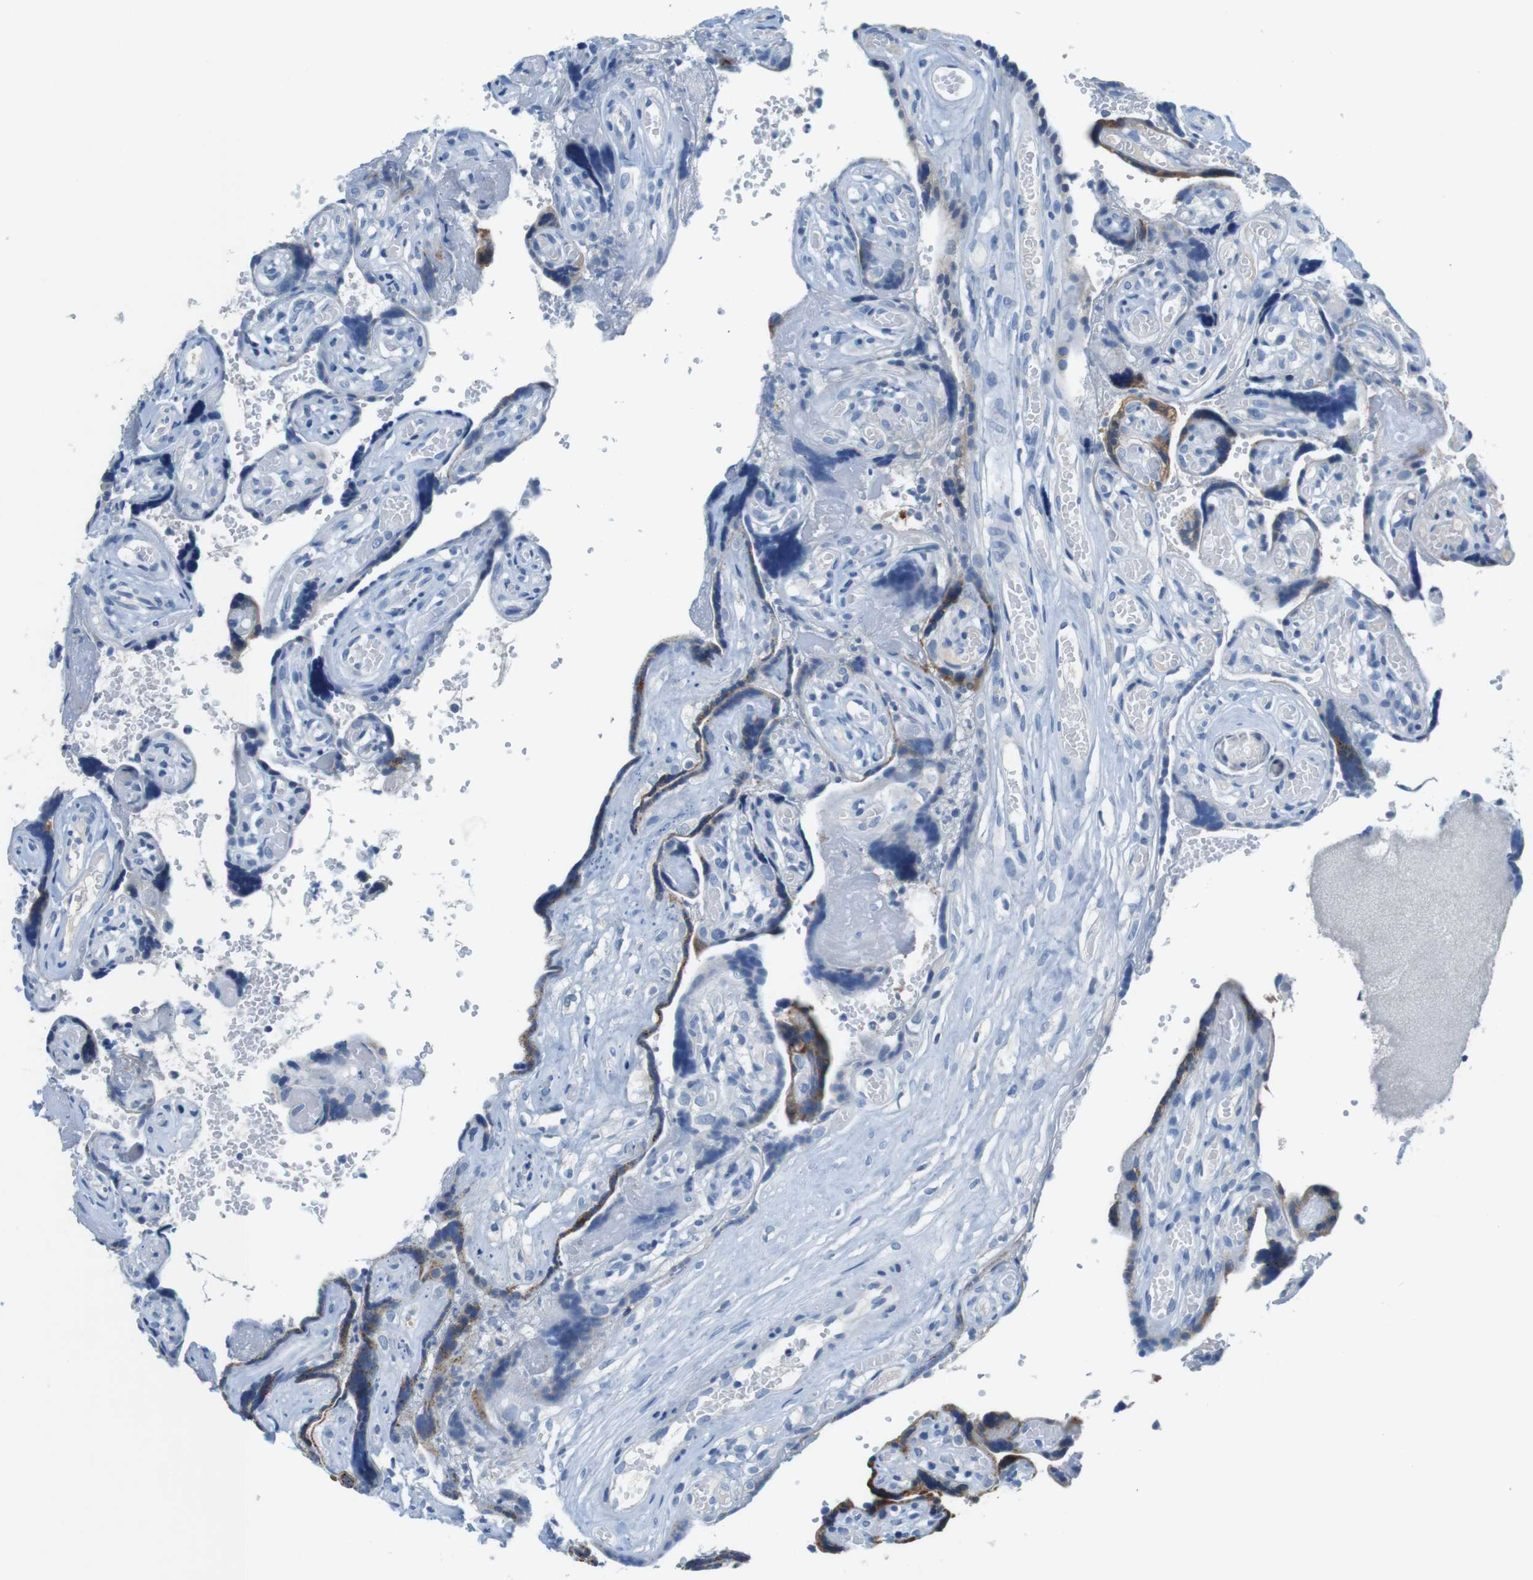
{"staining": {"intensity": "strong", "quantity": ">75%", "location": "cytoplasmic/membranous"}, "tissue": "placenta", "cell_type": "Decidual cells", "image_type": "normal", "snomed": [{"axis": "morphology", "description": "Normal tissue, NOS"}, {"axis": "topography", "description": "Placenta"}], "caption": "IHC of normal human placenta exhibits high levels of strong cytoplasmic/membranous expression in about >75% of decidual cells. (DAB (3,3'-diaminobenzidine) IHC, brown staining for protein, blue staining for nuclei).", "gene": "SLC35A3", "patient": {"sex": "female", "age": 30}}